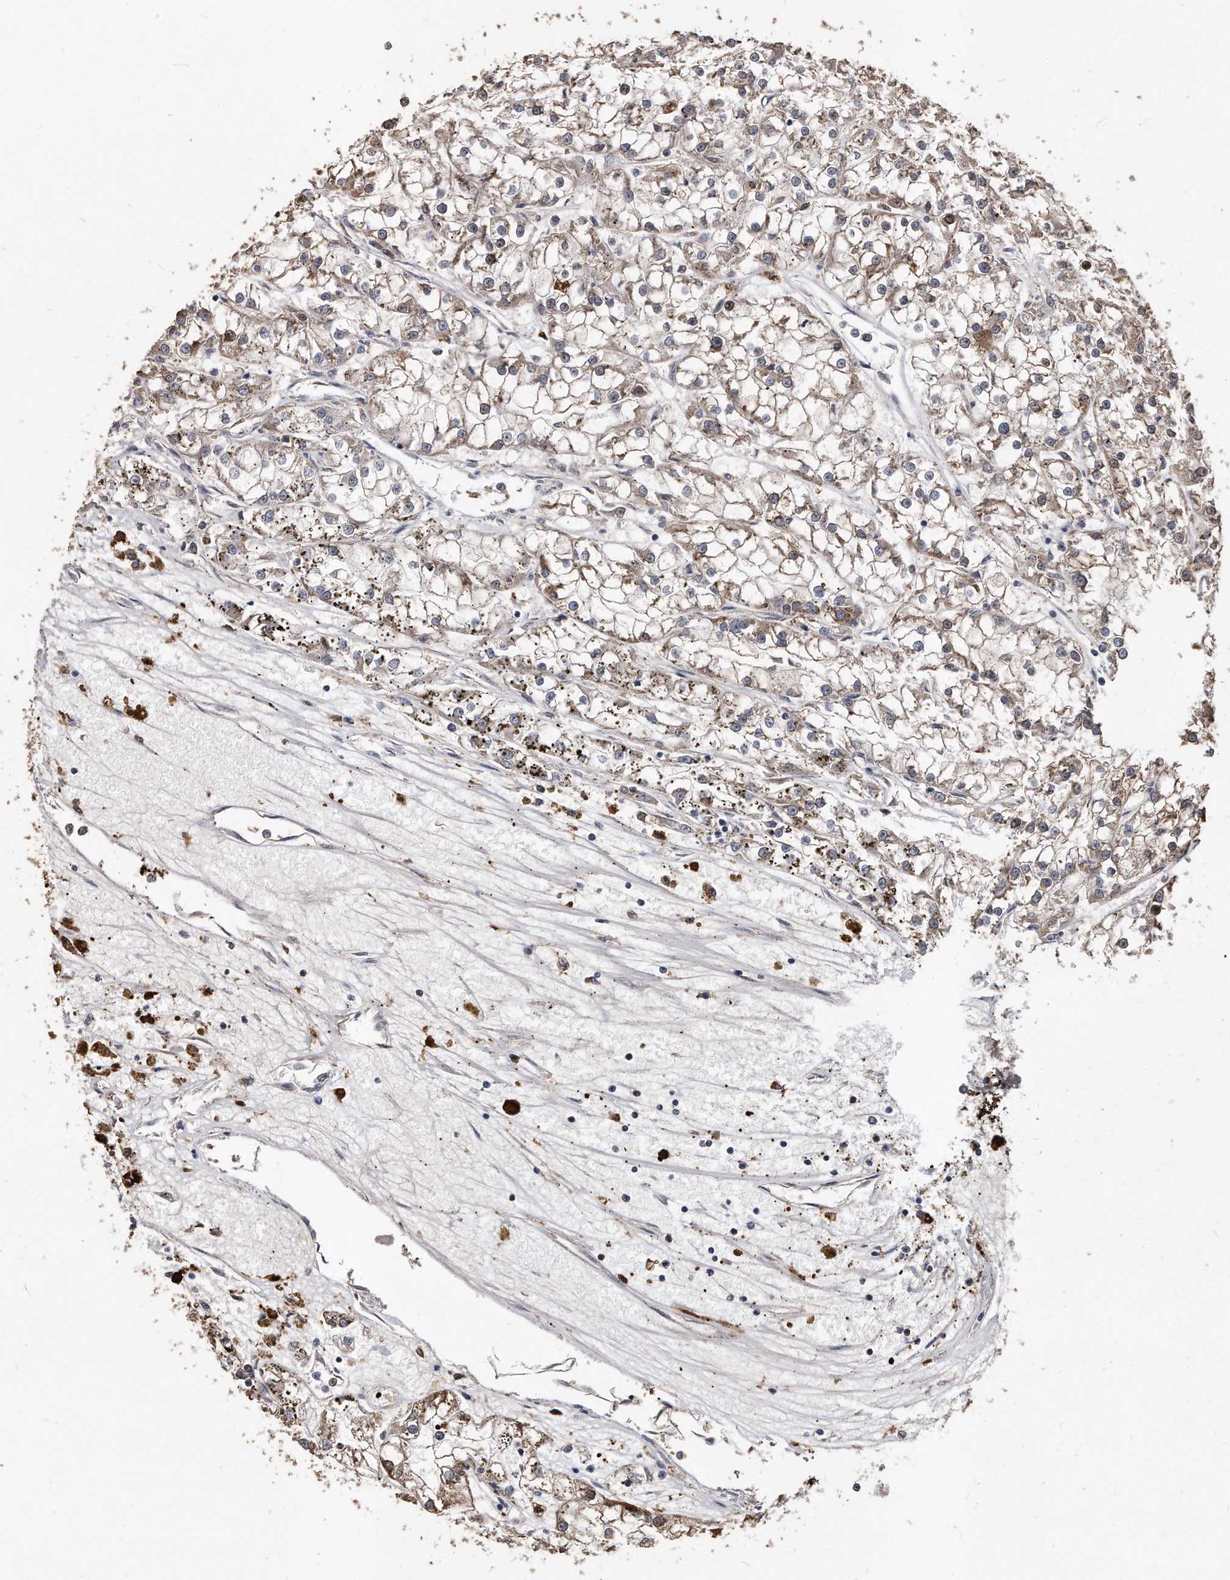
{"staining": {"intensity": "moderate", "quantity": "25%-75%", "location": "cytoplasmic/membranous"}, "tissue": "renal cancer", "cell_type": "Tumor cells", "image_type": "cancer", "snomed": [{"axis": "morphology", "description": "Adenocarcinoma, NOS"}, {"axis": "topography", "description": "Kidney"}], "caption": "This micrograph reveals IHC staining of human renal cancer, with medium moderate cytoplasmic/membranous positivity in approximately 25%-75% of tumor cells.", "gene": "IL20RA", "patient": {"sex": "female", "age": 52}}